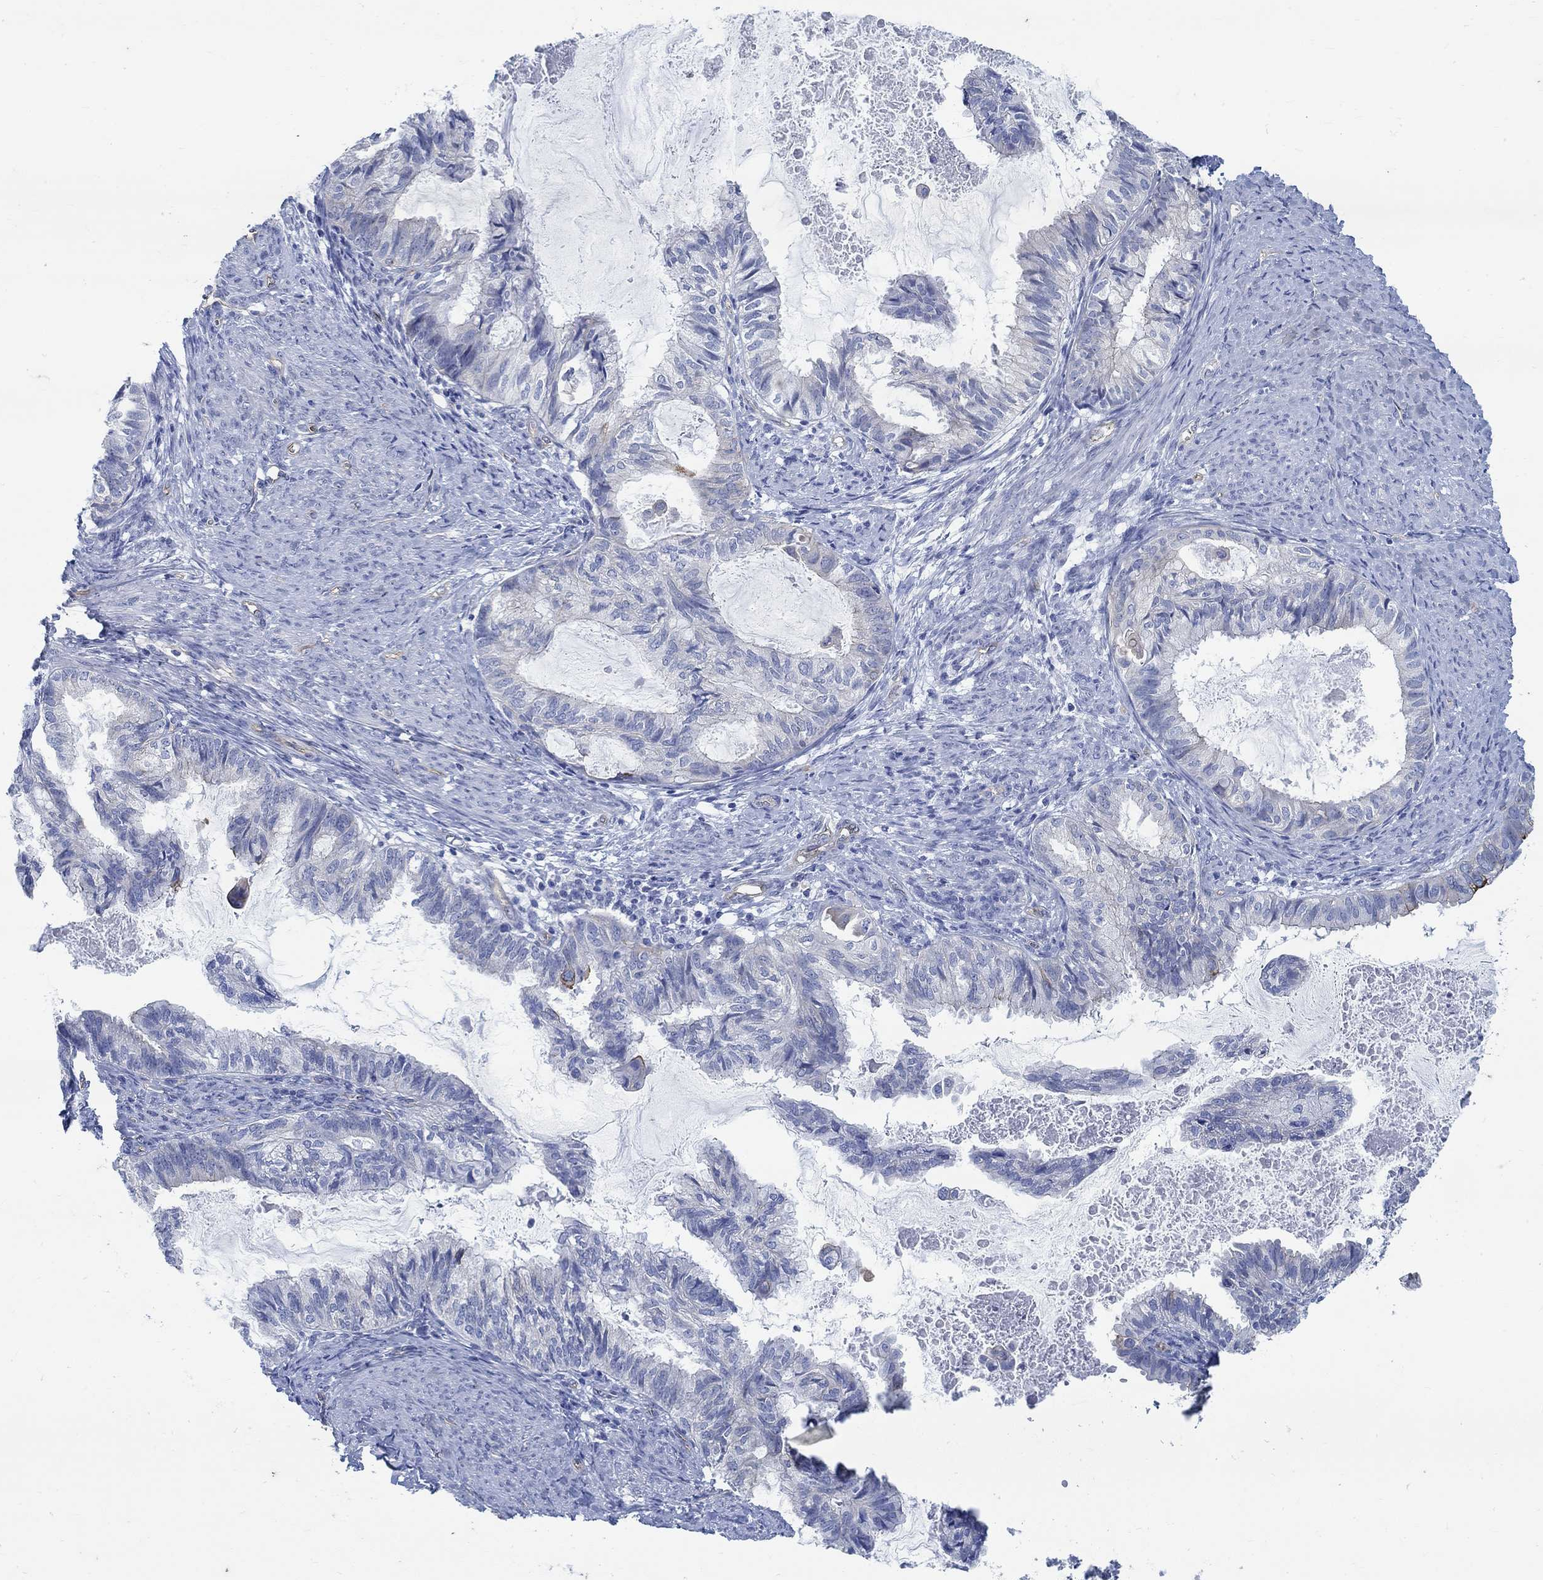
{"staining": {"intensity": "negative", "quantity": "none", "location": "none"}, "tissue": "endometrial cancer", "cell_type": "Tumor cells", "image_type": "cancer", "snomed": [{"axis": "morphology", "description": "Adenocarcinoma, NOS"}, {"axis": "topography", "description": "Endometrium"}], "caption": "There is no significant staining in tumor cells of endometrial cancer.", "gene": "TMEM198", "patient": {"sex": "female", "age": 86}}